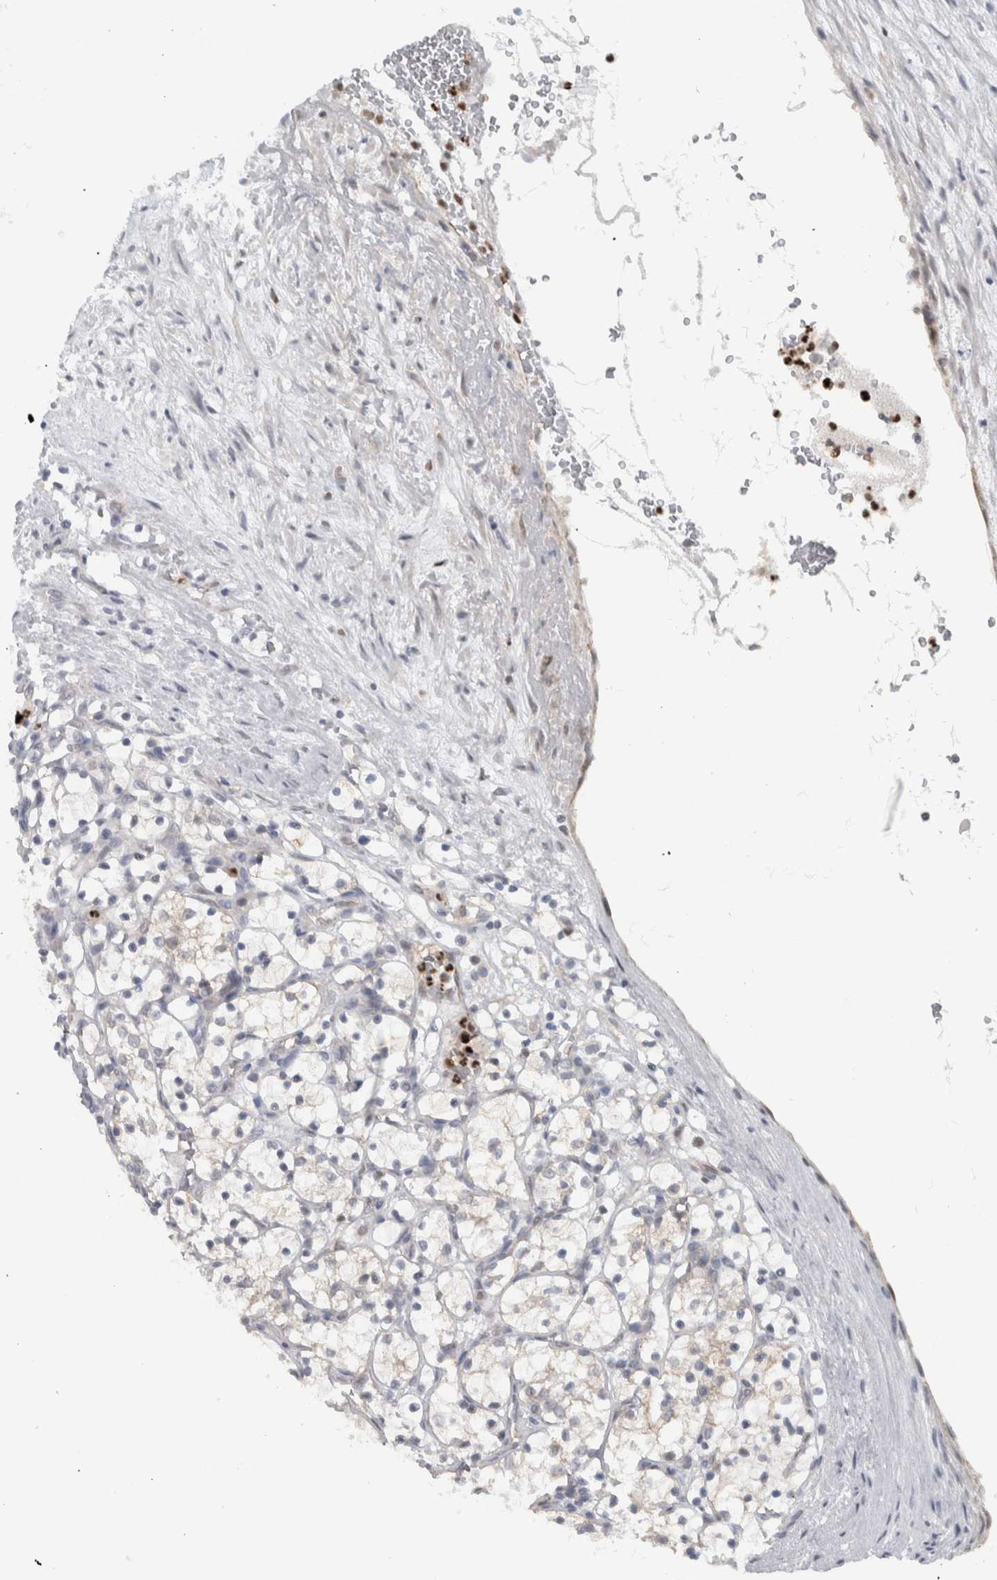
{"staining": {"intensity": "negative", "quantity": "none", "location": "none"}, "tissue": "renal cancer", "cell_type": "Tumor cells", "image_type": "cancer", "snomed": [{"axis": "morphology", "description": "Adenocarcinoma, NOS"}, {"axis": "topography", "description": "Kidney"}], "caption": "Renal cancer was stained to show a protein in brown. There is no significant positivity in tumor cells.", "gene": "ADPRM", "patient": {"sex": "female", "age": 69}}